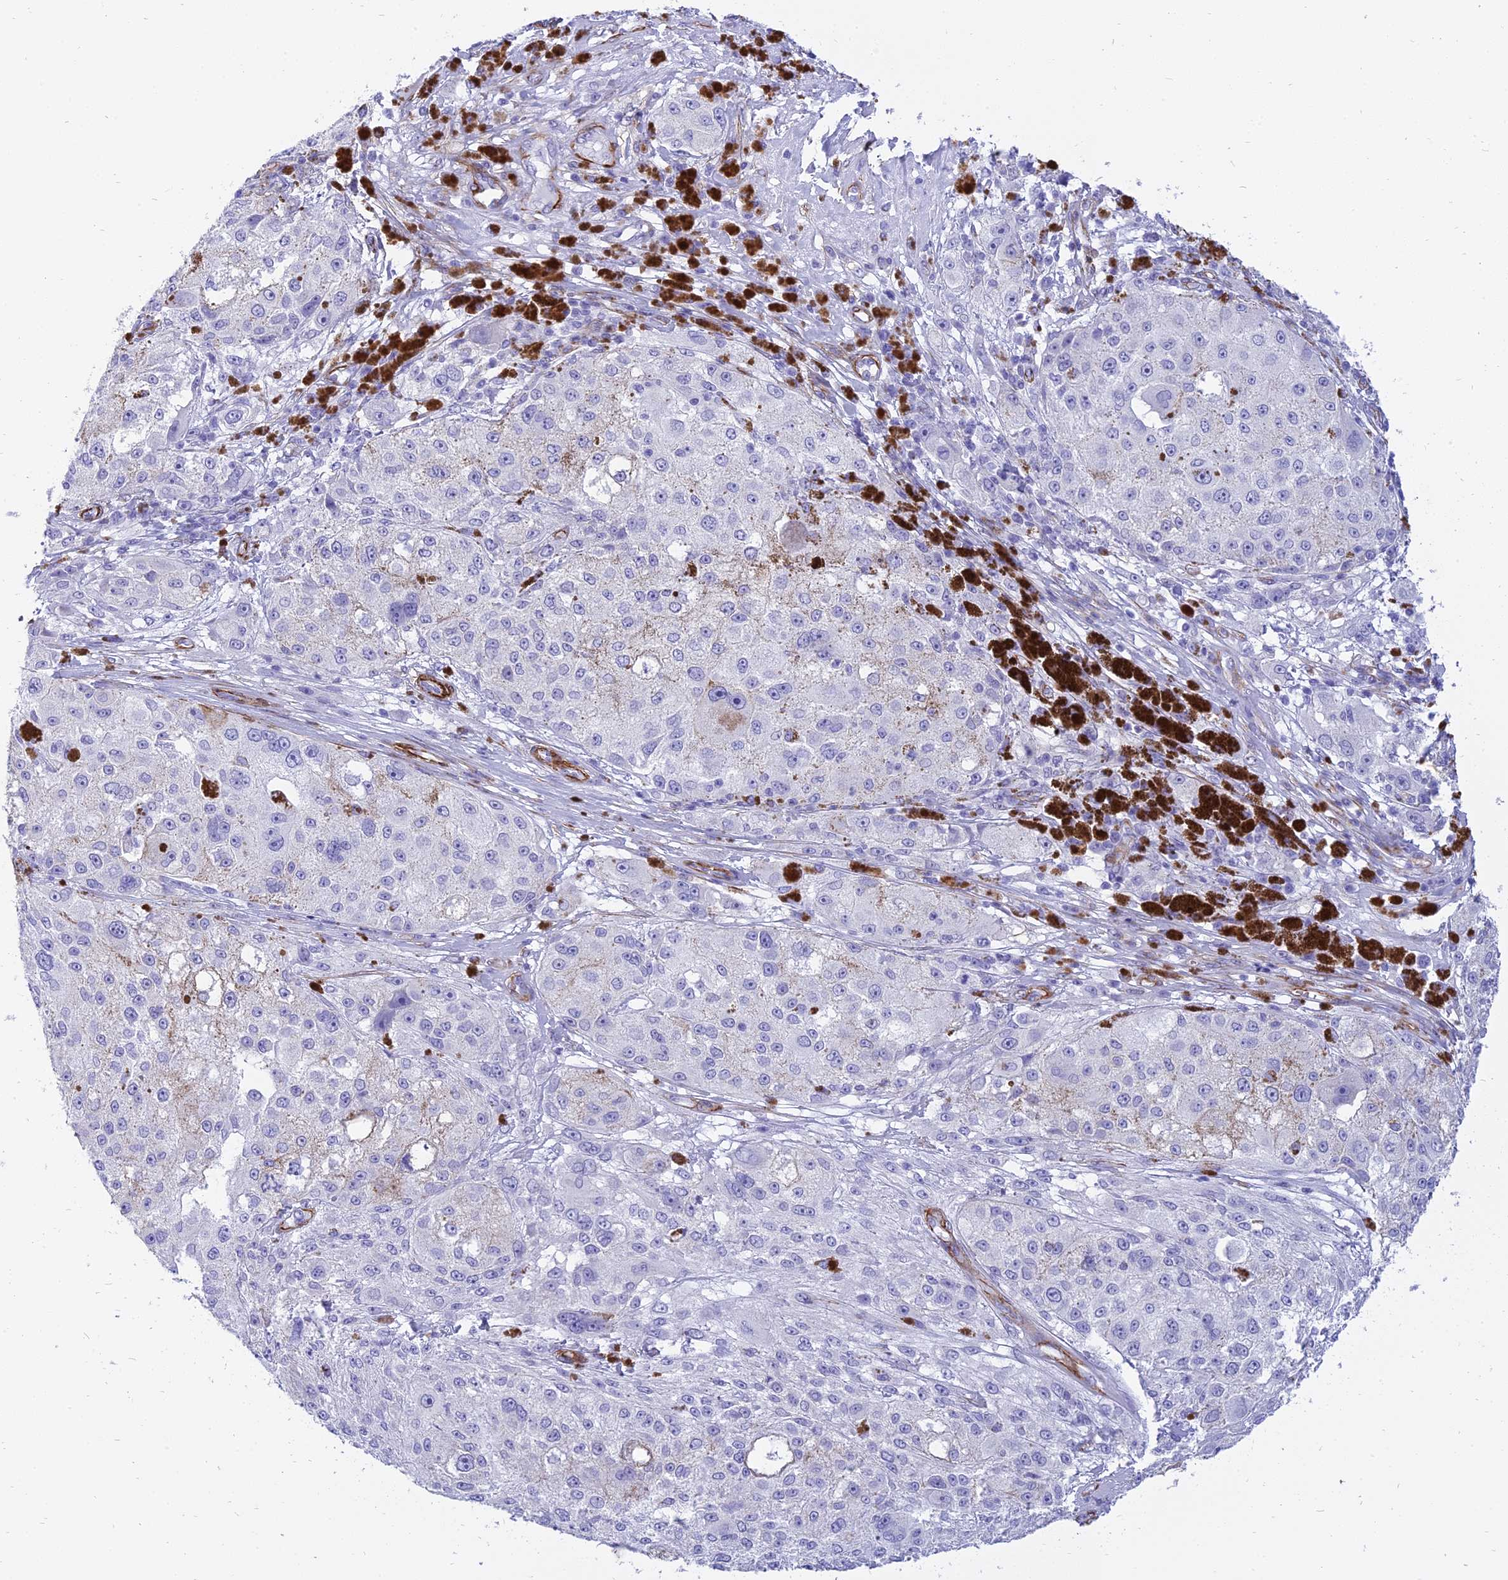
{"staining": {"intensity": "negative", "quantity": "none", "location": "none"}, "tissue": "melanoma", "cell_type": "Tumor cells", "image_type": "cancer", "snomed": [{"axis": "morphology", "description": "Necrosis, NOS"}, {"axis": "morphology", "description": "Malignant melanoma, NOS"}, {"axis": "topography", "description": "Skin"}], "caption": "IHC histopathology image of neoplastic tissue: melanoma stained with DAB (3,3'-diaminobenzidine) reveals no significant protein expression in tumor cells.", "gene": "CENPV", "patient": {"sex": "female", "age": 87}}